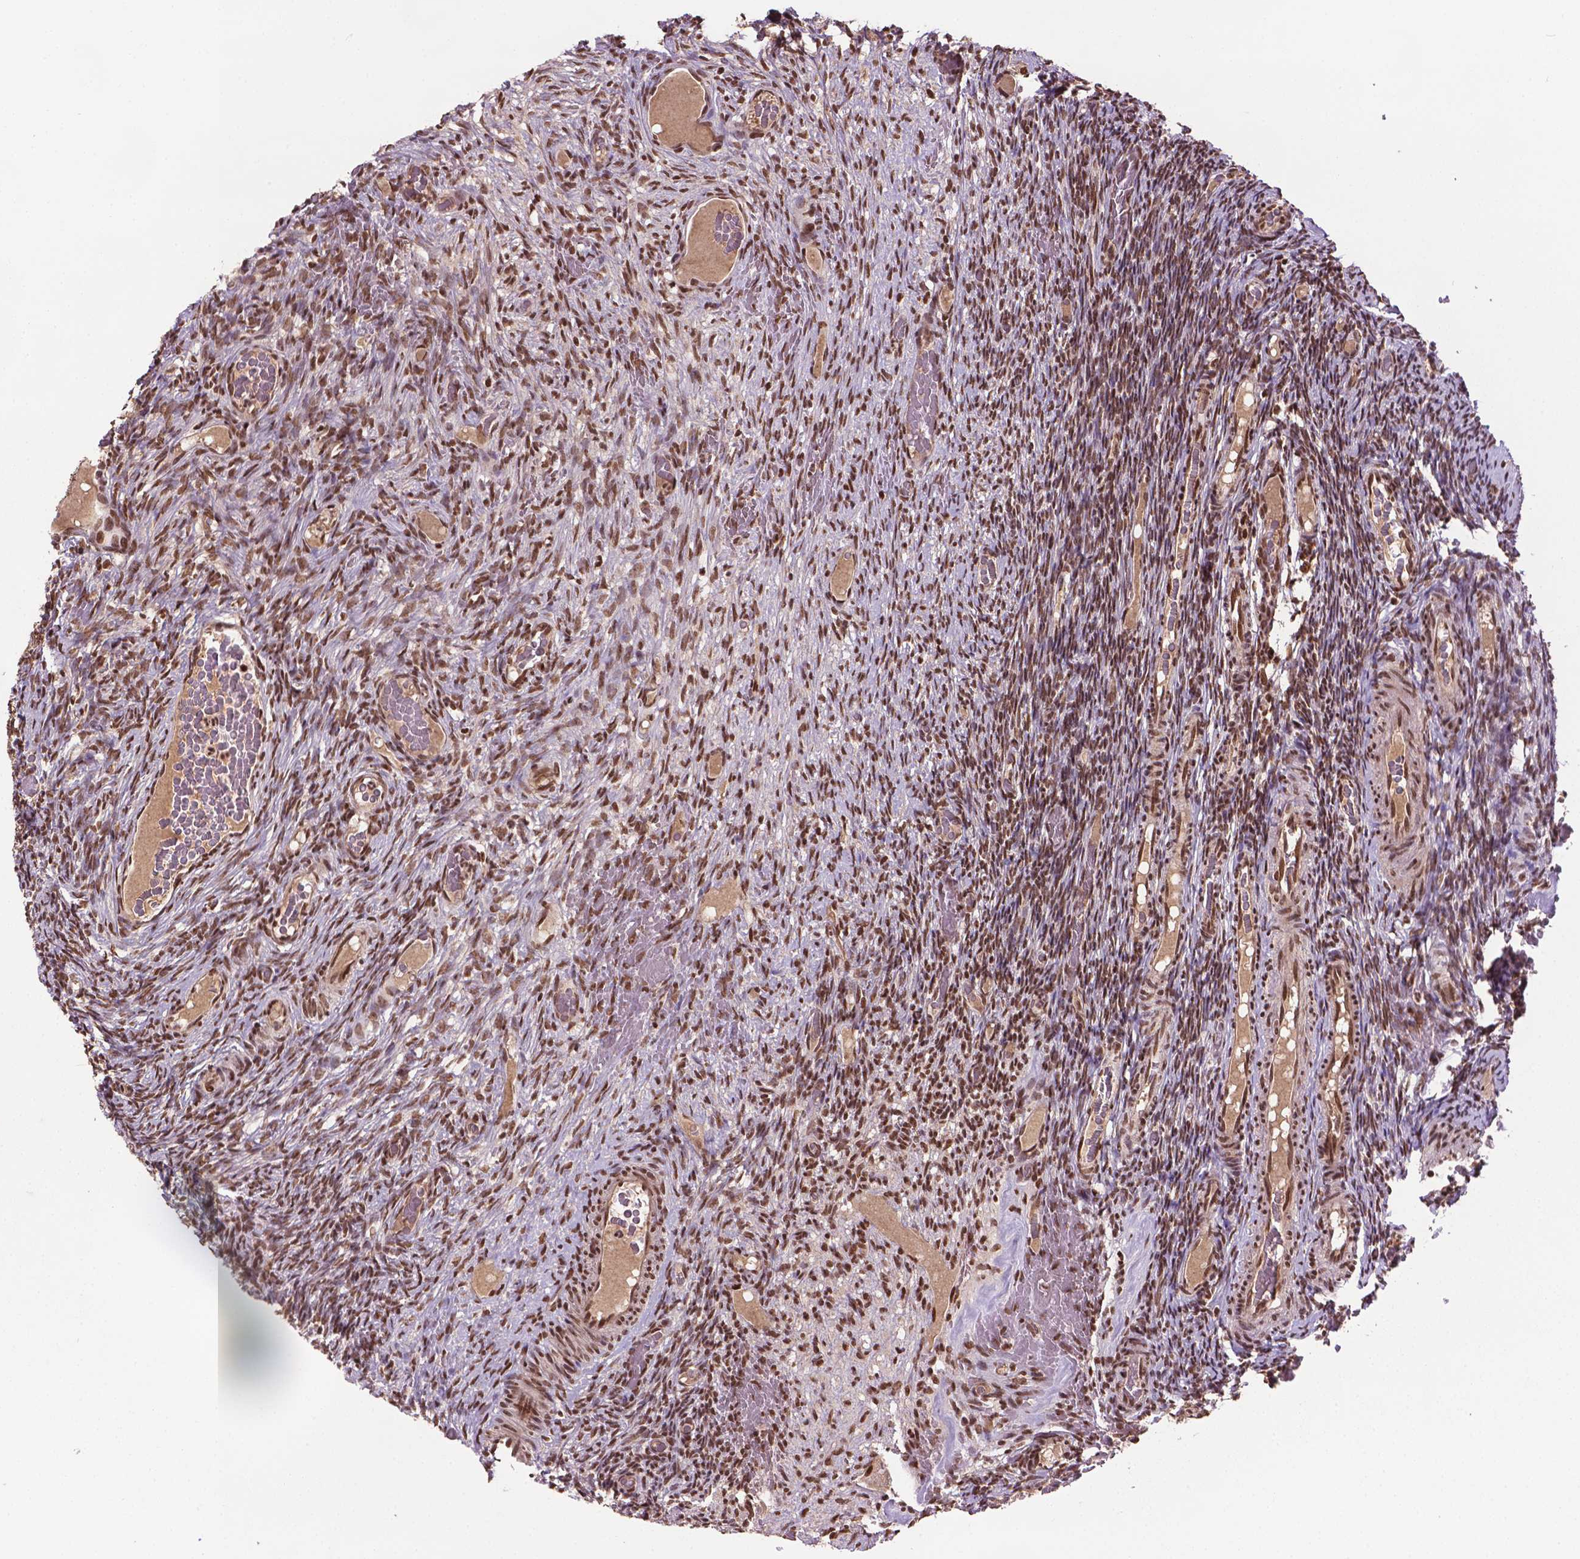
{"staining": {"intensity": "moderate", "quantity": ">75%", "location": "cytoplasmic/membranous,nuclear"}, "tissue": "ovary", "cell_type": "Follicle cells", "image_type": "normal", "snomed": [{"axis": "morphology", "description": "Normal tissue, NOS"}, {"axis": "topography", "description": "Ovary"}], "caption": "The image shows staining of unremarkable ovary, revealing moderate cytoplasmic/membranous,nuclear protein staining (brown color) within follicle cells.", "gene": "SIRT6", "patient": {"sex": "female", "age": 34}}